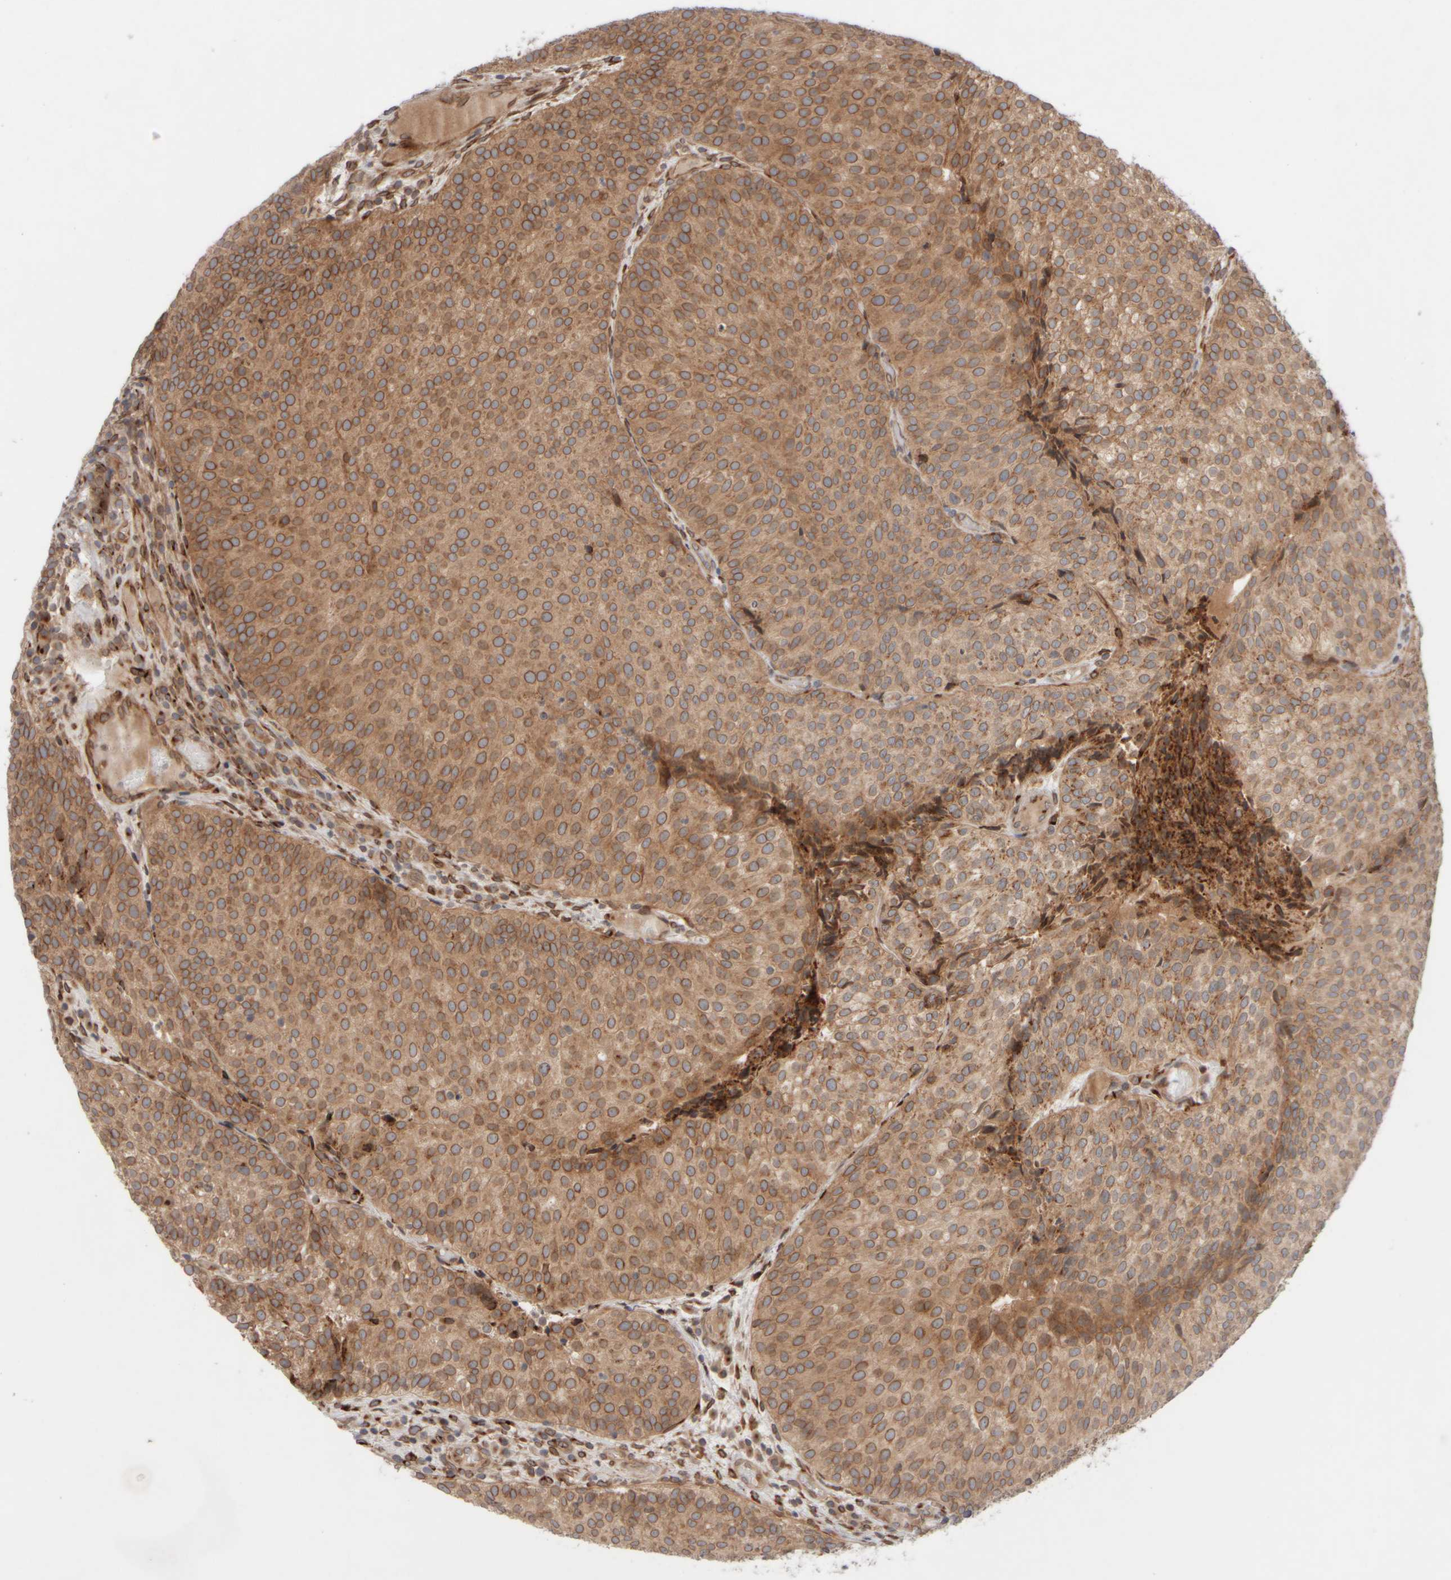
{"staining": {"intensity": "moderate", "quantity": ">75%", "location": "cytoplasmic/membranous,nuclear"}, "tissue": "urothelial cancer", "cell_type": "Tumor cells", "image_type": "cancer", "snomed": [{"axis": "morphology", "description": "Urothelial carcinoma, Low grade"}, {"axis": "topography", "description": "Urinary bladder"}], "caption": "Moderate cytoplasmic/membranous and nuclear expression is seen in about >75% of tumor cells in urothelial carcinoma (low-grade).", "gene": "GCN1", "patient": {"sex": "male", "age": 86}}